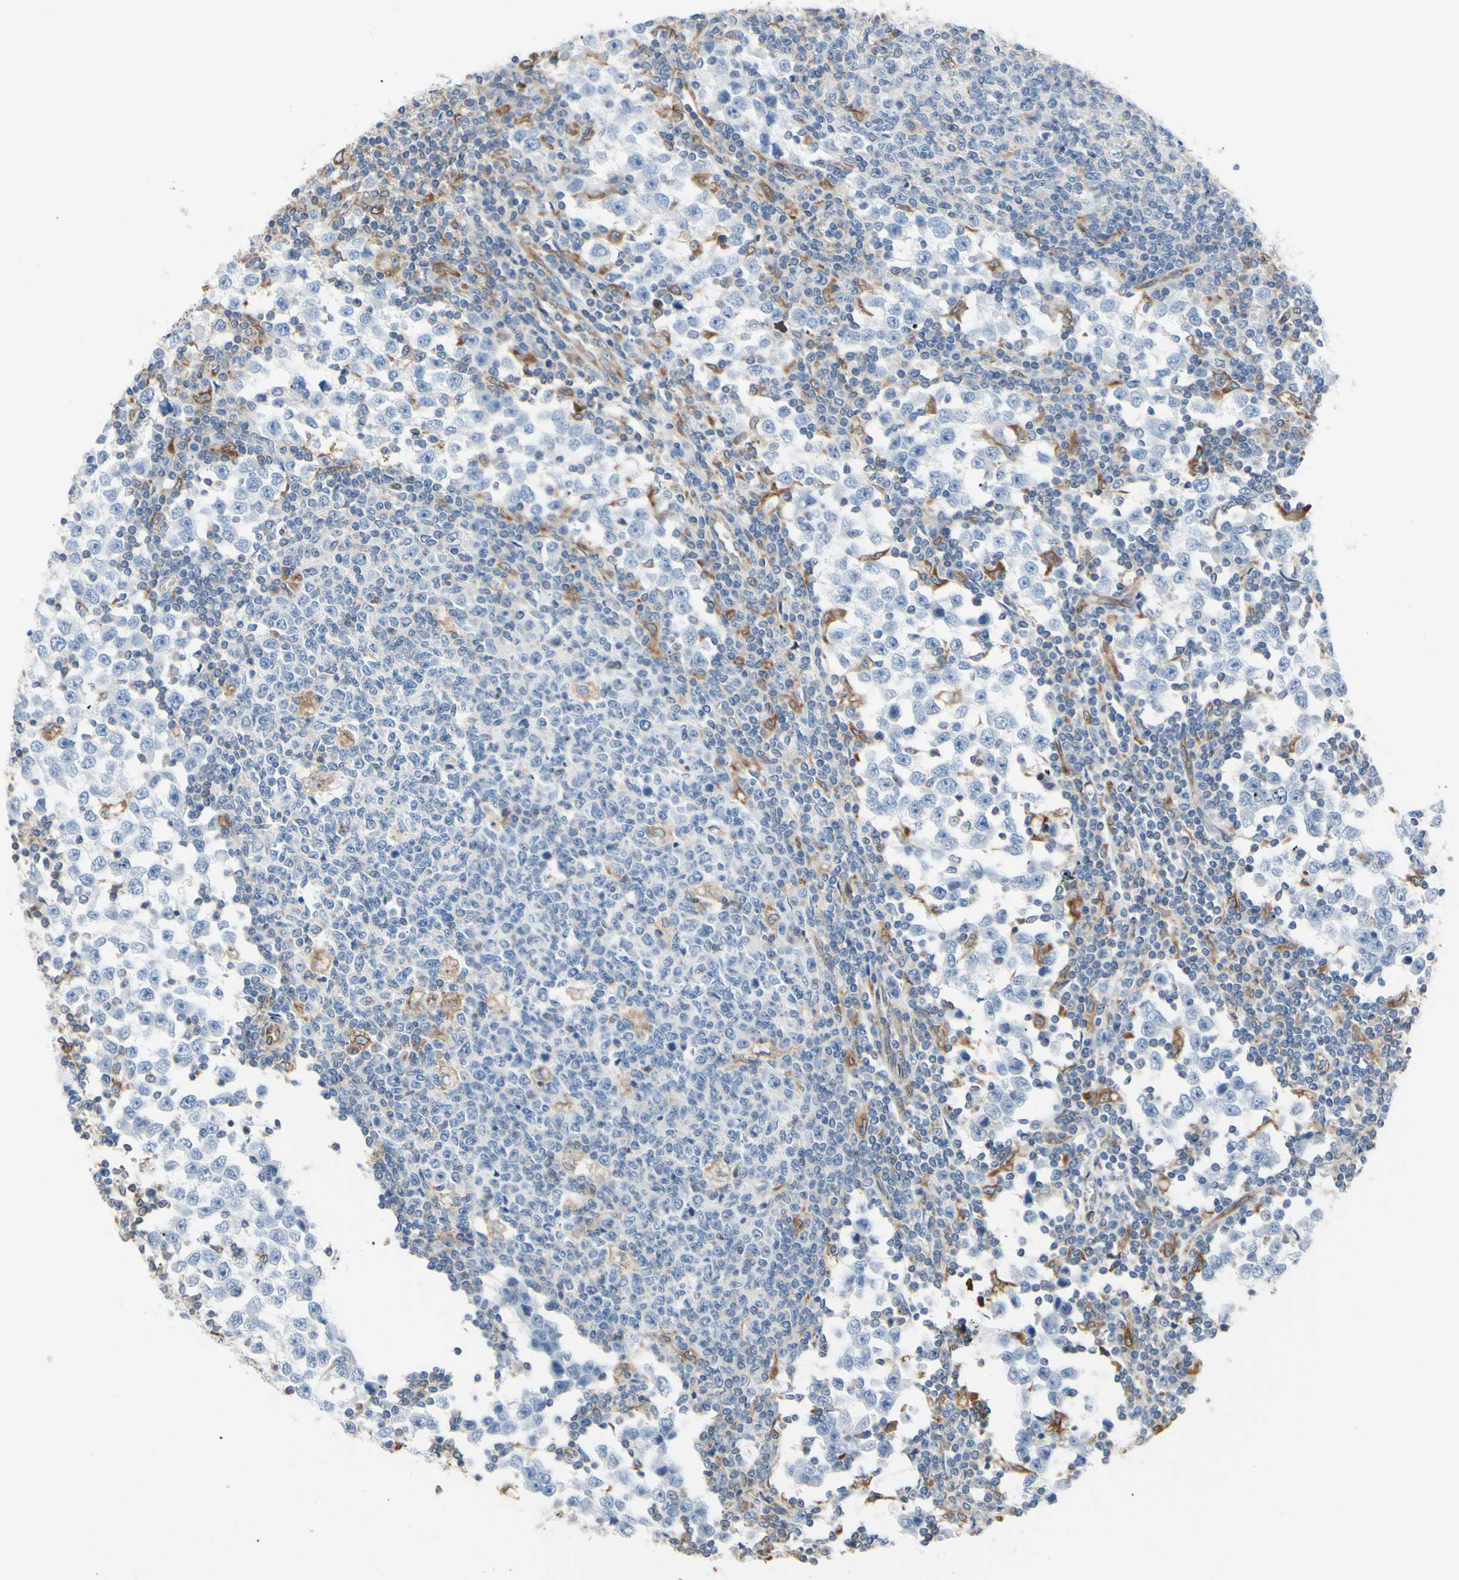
{"staining": {"intensity": "negative", "quantity": "none", "location": "none"}, "tissue": "testis cancer", "cell_type": "Tumor cells", "image_type": "cancer", "snomed": [{"axis": "morphology", "description": "Seminoma, NOS"}, {"axis": "topography", "description": "Testis"}], "caption": "This is a histopathology image of IHC staining of seminoma (testis), which shows no expression in tumor cells.", "gene": "MGST2", "patient": {"sex": "male", "age": 65}}